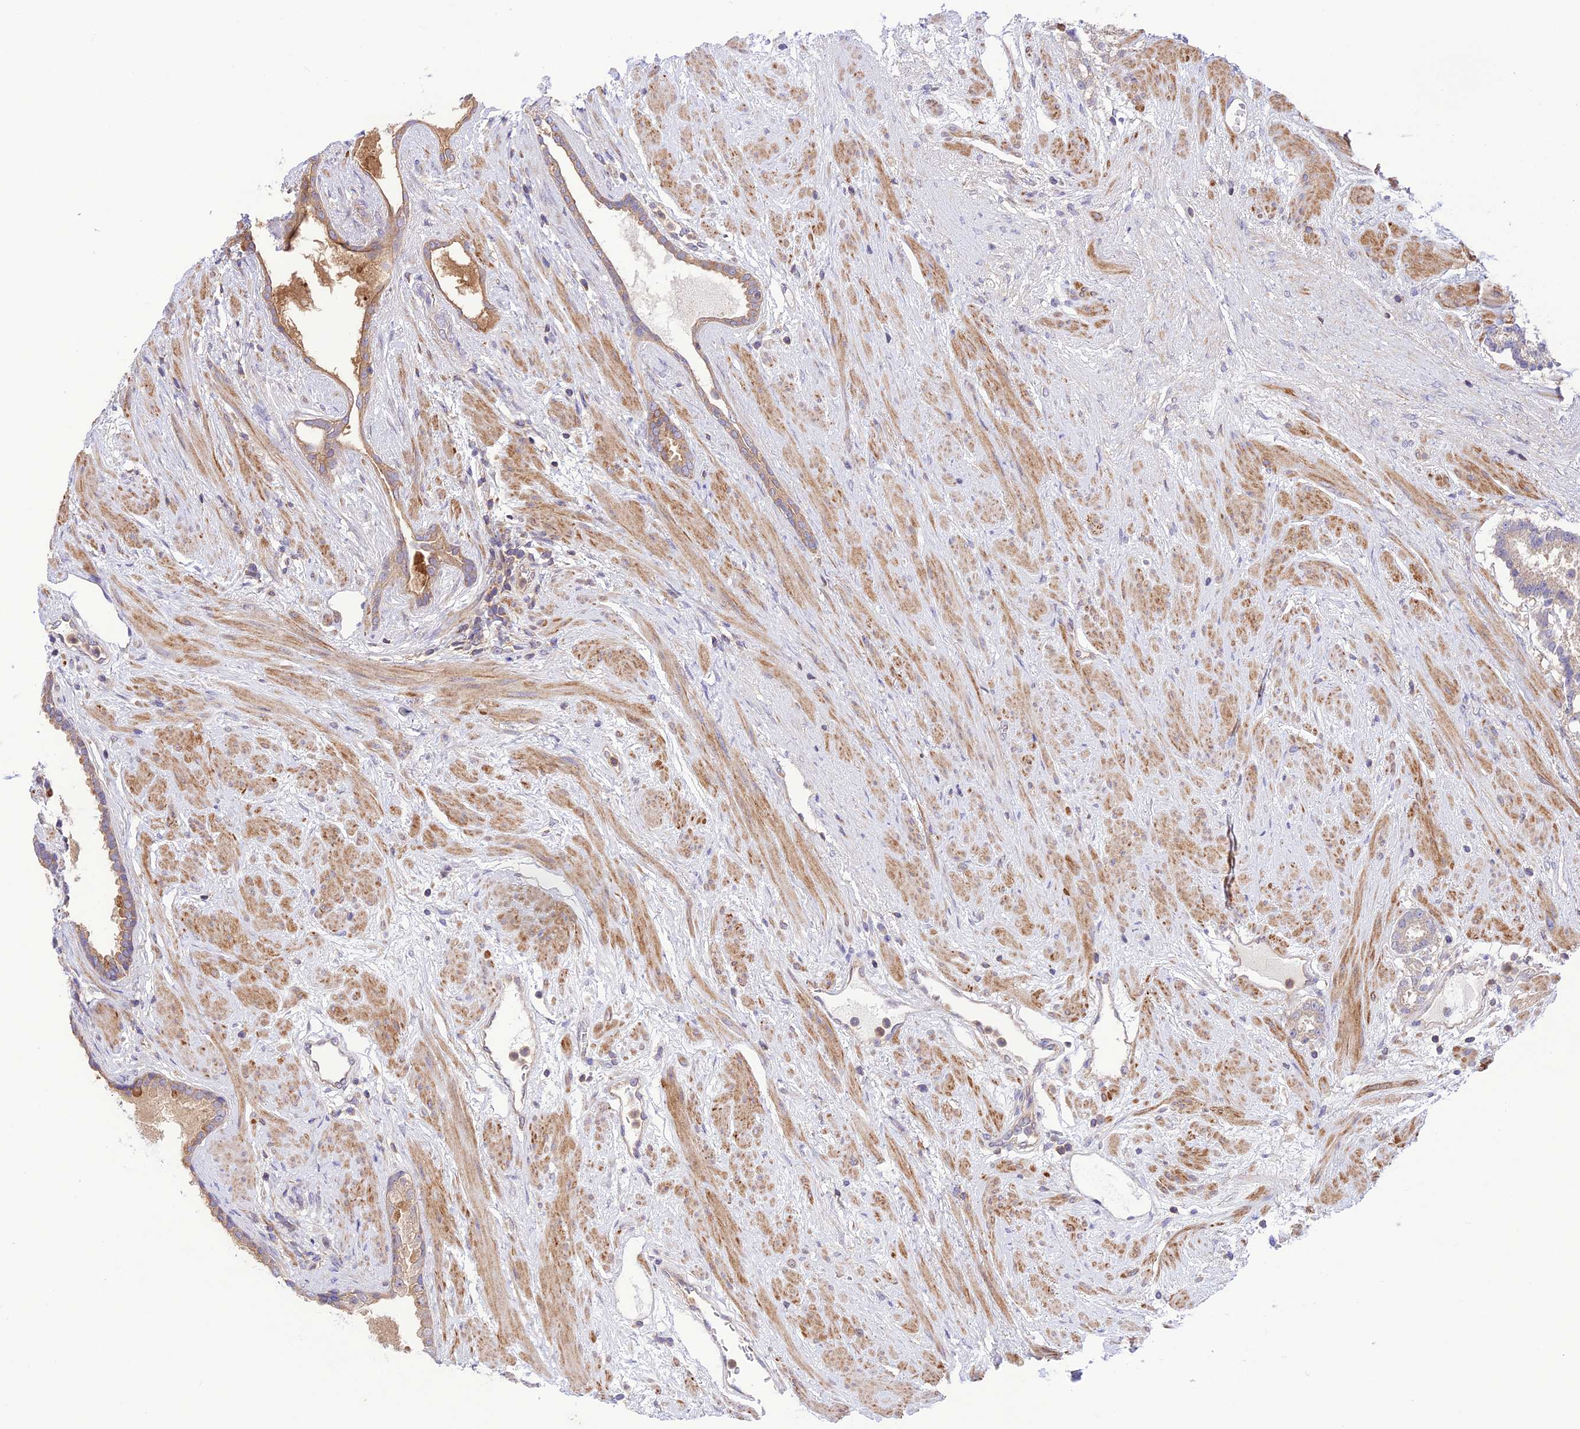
{"staining": {"intensity": "negative", "quantity": "none", "location": "none"}, "tissue": "prostate cancer", "cell_type": "Tumor cells", "image_type": "cancer", "snomed": [{"axis": "morphology", "description": "Adenocarcinoma, Low grade"}, {"axis": "topography", "description": "Prostate"}], "caption": "IHC micrograph of neoplastic tissue: human adenocarcinoma (low-grade) (prostate) stained with DAB displays no significant protein positivity in tumor cells.", "gene": "FCHSD1", "patient": {"sex": "male", "age": 59}}